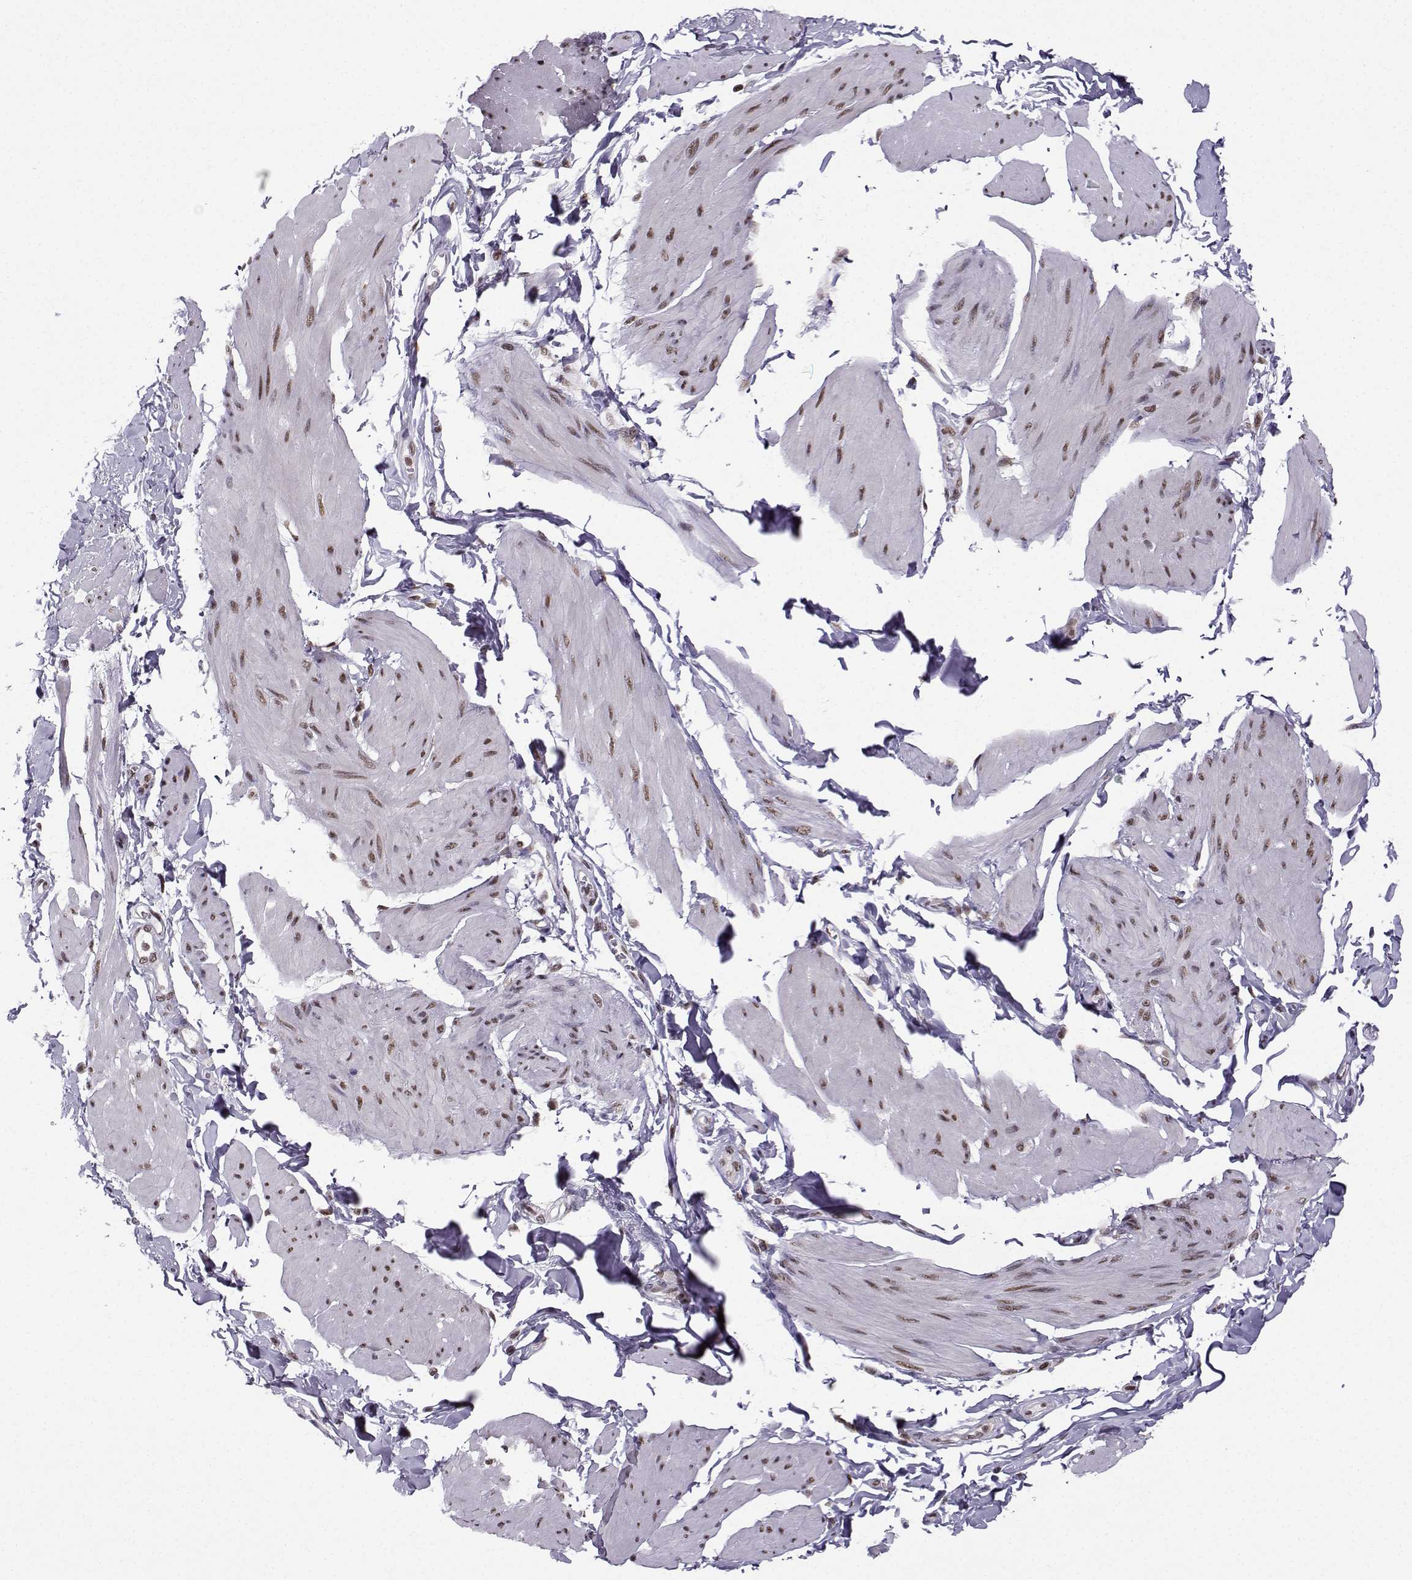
{"staining": {"intensity": "moderate", "quantity": "25%-75%", "location": "nuclear"}, "tissue": "smooth muscle", "cell_type": "Smooth muscle cells", "image_type": "normal", "snomed": [{"axis": "morphology", "description": "Normal tissue, NOS"}, {"axis": "topography", "description": "Adipose tissue"}, {"axis": "topography", "description": "Smooth muscle"}, {"axis": "topography", "description": "Peripheral nerve tissue"}], "caption": "Immunohistochemistry (IHC) histopathology image of unremarkable smooth muscle: smooth muscle stained using IHC reveals medium levels of moderate protein expression localized specifically in the nuclear of smooth muscle cells, appearing as a nuclear brown color.", "gene": "EZH1", "patient": {"sex": "male", "age": 83}}